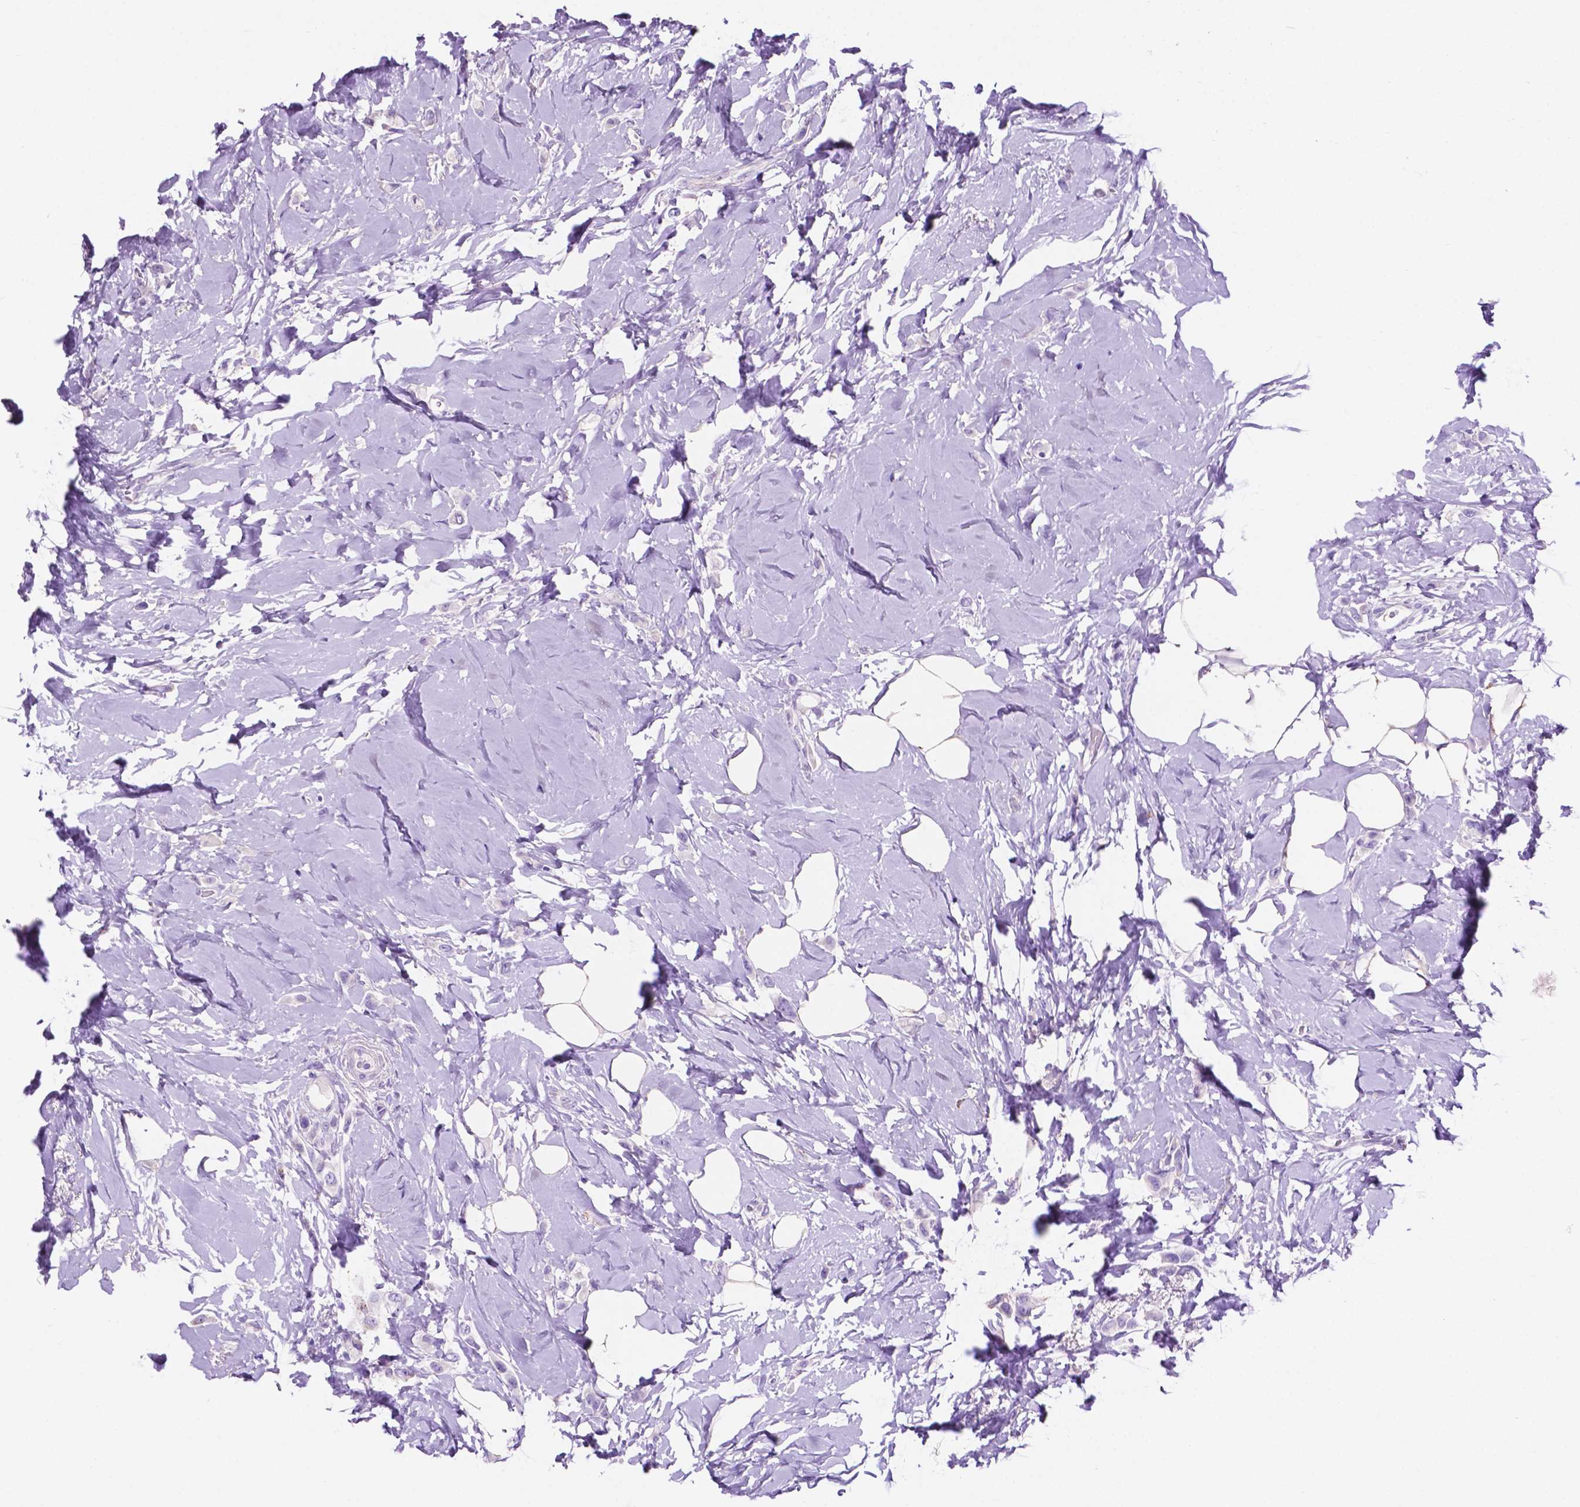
{"staining": {"intensity": "negative", "quantity": "none", "location": "none"}, "tissue": "breast cancer", "cell_type": "Tumor cells", "image_type": "cancer", "snomed": [{"axis": "morphology", "description": "Lobular carcinoma"}, {"axis": "topography", "description": "Breast"}], "caption": "Immunohistochemistry of lobular carcinoma (breast) reveals no positivity in tumor cells. Nuclei are stained in blue.", "gene": "IGFN1", "patient": {"sex": "female", "age": 66}}